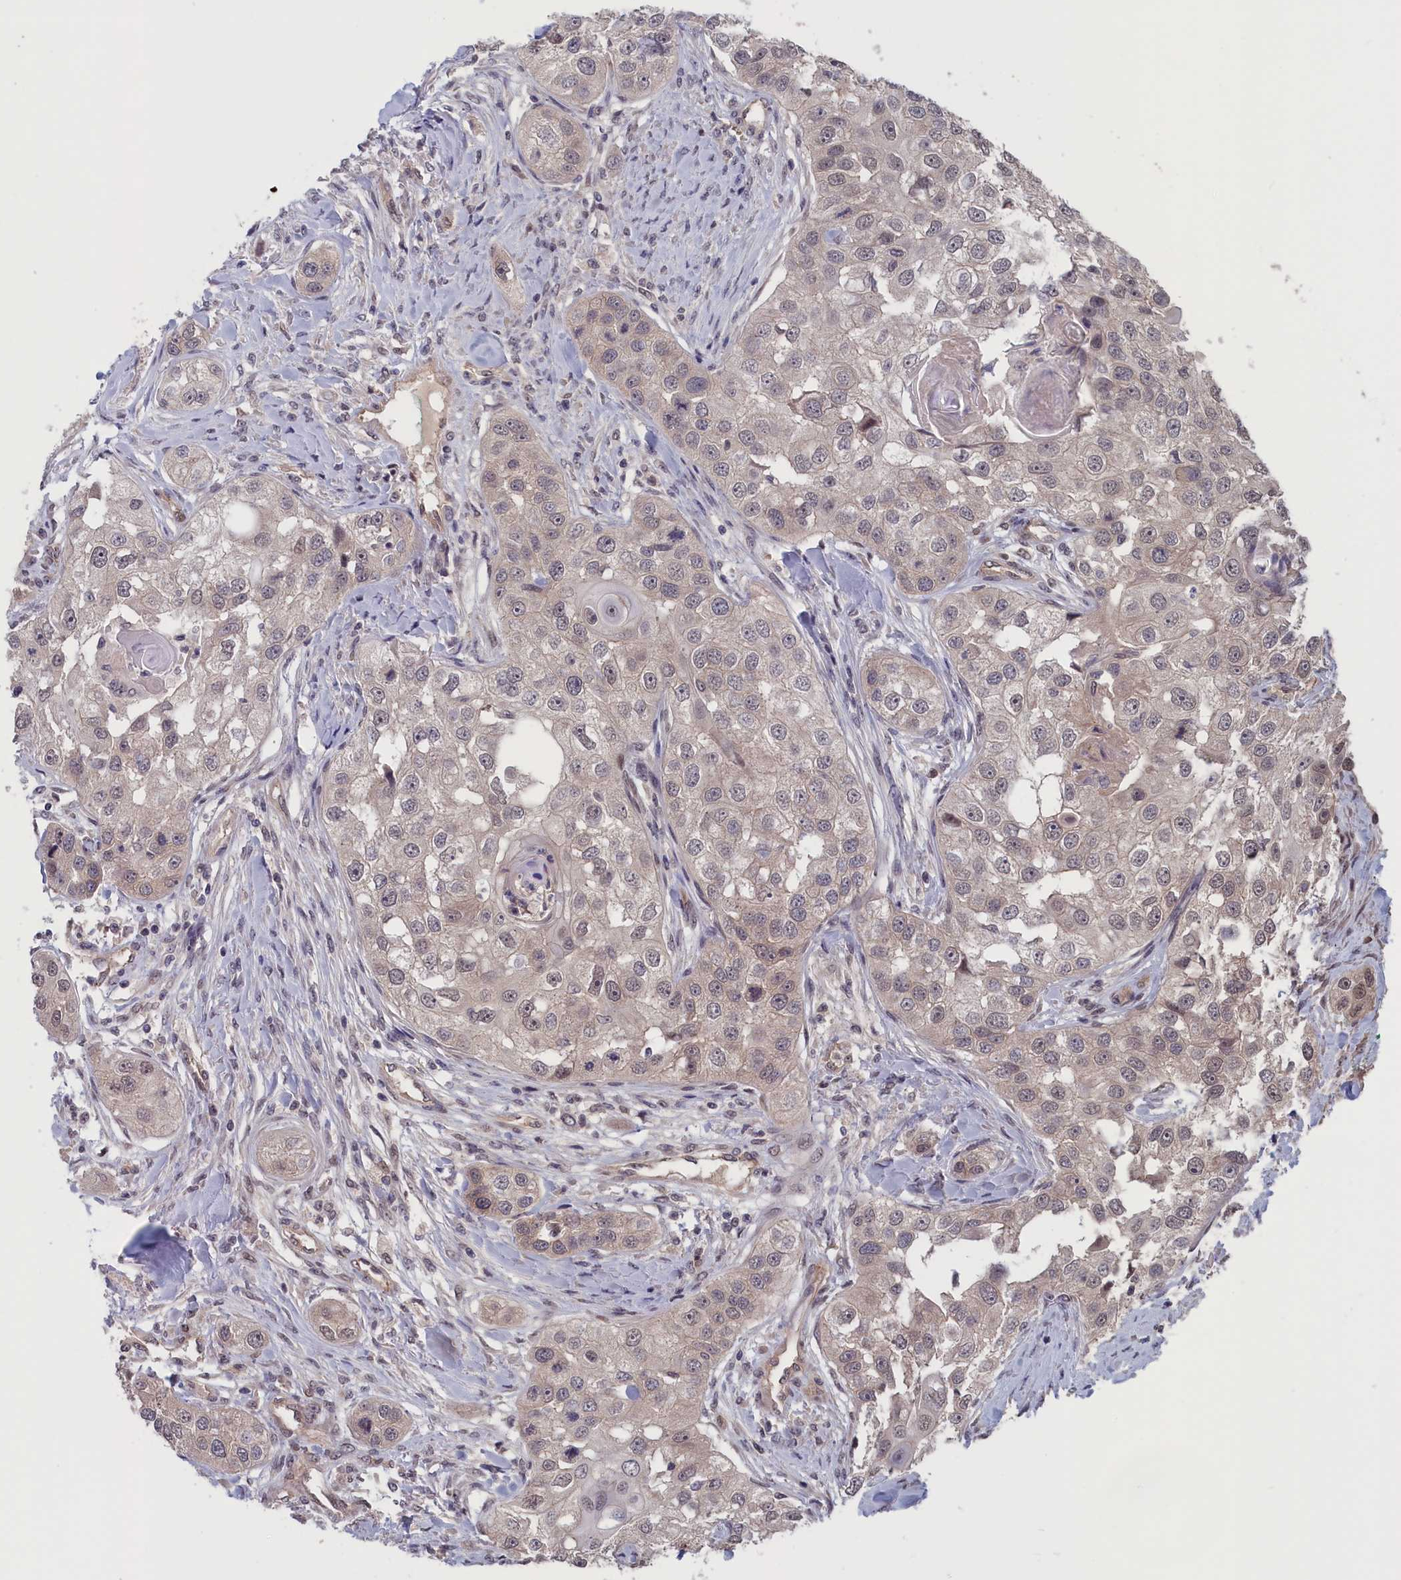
{"staining": {"intensity": "weak", "quantity": "<25%", "location": "cytoplasmic/membranous"}, "tissue": "head and neck cancer", "cell_type": "Tumor cells", "image_type": "cancer", "snomed": [{"axis": "morphology", "description": "Normal tissue, NOS"}, {"axis": "morphology", "description": "Squamous cell carcinoma, NOS"}, {"axis": "topography", "description": "Skeletal muscle"}, {"axis": "topography", "description": "Head-Neck"}], "caption": "There is no significant positivity in tumor cells of squamous cell carcinoma (head and neck).", "gene": "PLP2", "patient": {"sex": "male", "age": 51}}